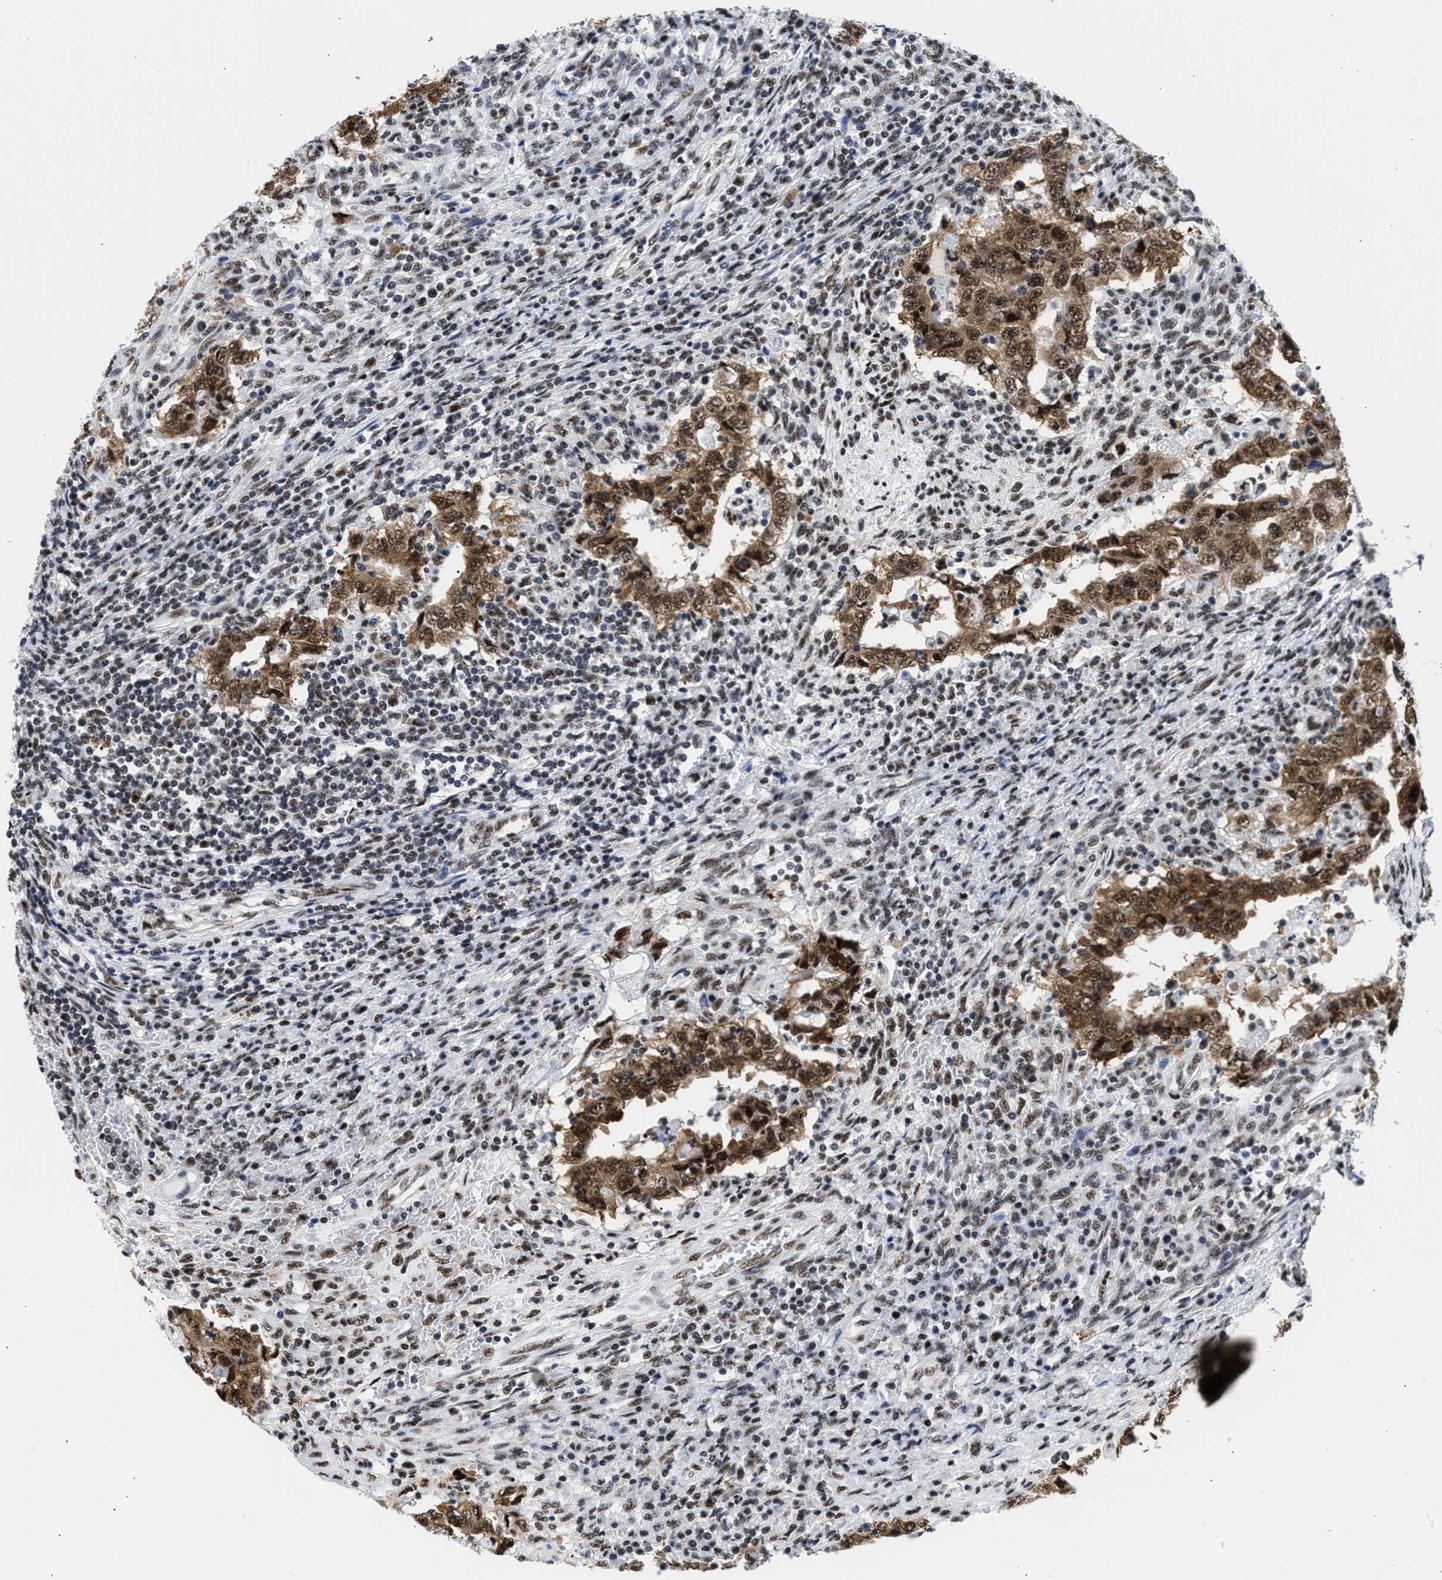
{"staining": {"intensity": "moderate", "quantity": ">75%", "location": "cytoplasmic/membranous,nuclear"}, "tissue": "testis cancer", "cell_type": "Tumor cells", "image_type": "cancer", "snomed": [{"axis": "morphology", "description": "Carcinoma, Embryonal, NOS"}, {"axis": "topography", "description": "Testis"}], "caption": "This image shows testis embryonal carcinoma stained with immunohistochemistry (IHC) to label a protein in brown. The cytoplasmic/membranous and nuclear of tumor cells show moderate positivity for the protein. Nuclei are counter-stained blue.", "gene": "RBM8A", "patient": {"sex": "male", "age": 26}}